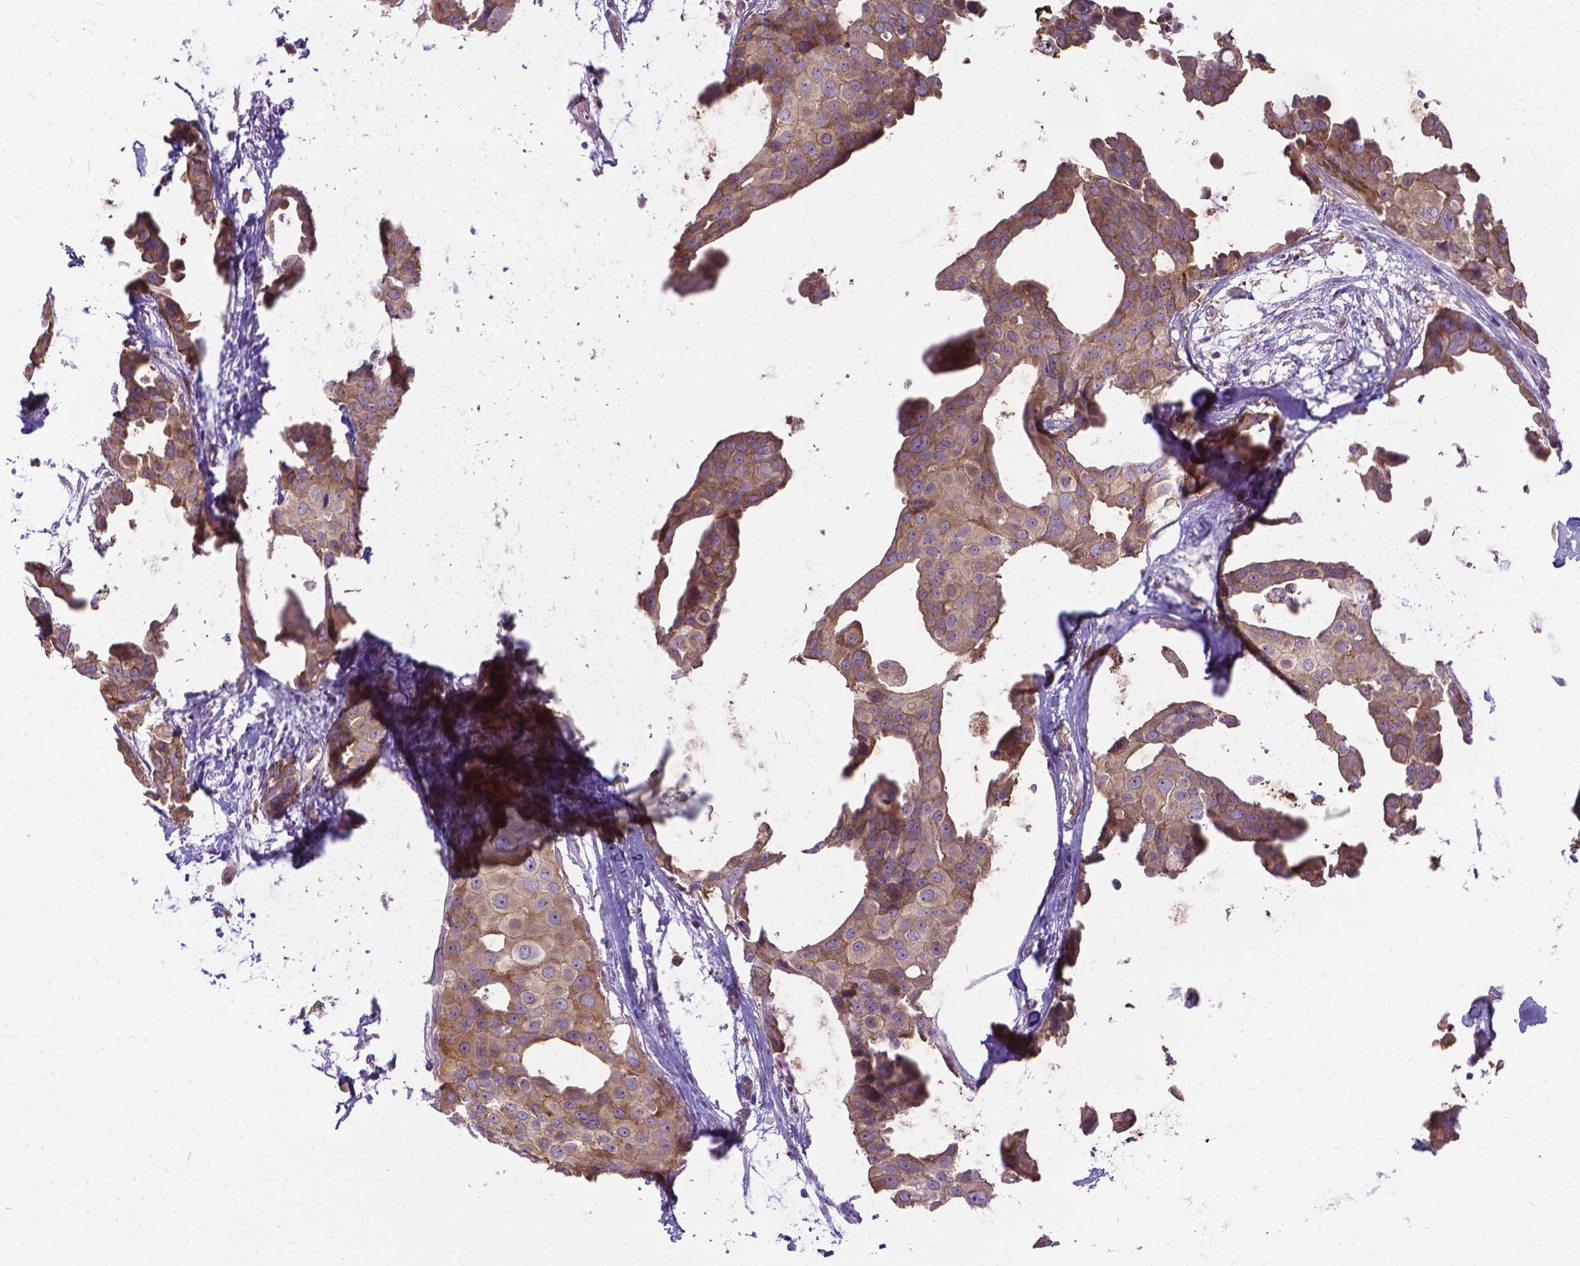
{"staining": {"intensity": "moderate", "quantity": ">75%", "location": "cytoplasmic/membranous"}, "tissue": "breast cancer", "cell_type": "Tumor cells", "image_type": "cancer", "snomed": [{"axis": "morphology", "description": "Duct carcinoma"}, {"axis": "topography", "description": "Breast"}], "caption": "A brown stain highlights moderate cytoplasmic/membranous positivity of a protein in human breast invasive ductal carcinoma tumor cells. The staining is performed using DAB (3,3'-diaminobenzidine) brown chromogen to label protein expression. The nuclei are counter-stained blue using hematoxylin.", "gene": "CFAP299", "patient": {"sex": "female", "age": 38}}